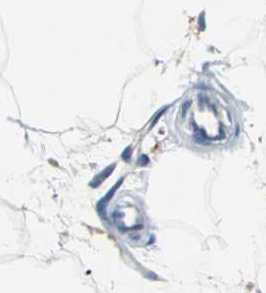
{"staining": {"intensity": "negative", "quantity": "none", "location": "none"}, "tissue": "adipose tissue", "cell_type": "Adipocytes", "image_type": "normal", "snomed": [{"axis": "morphology", "description": "Normal tissue, NOS"}, {"axis": "morphology", "description": "Duct carcinoma"}, {"axis": "topography", "description": "Breast"}, {"axis": "topography", "description": "Adipose tissue"}], "caption": "Histopathology image shows no protein staining in adipocytes of unremarkable adipose tissue.", "gene": "ZNF415", "patient": {"sex": "female", "age": 37}}